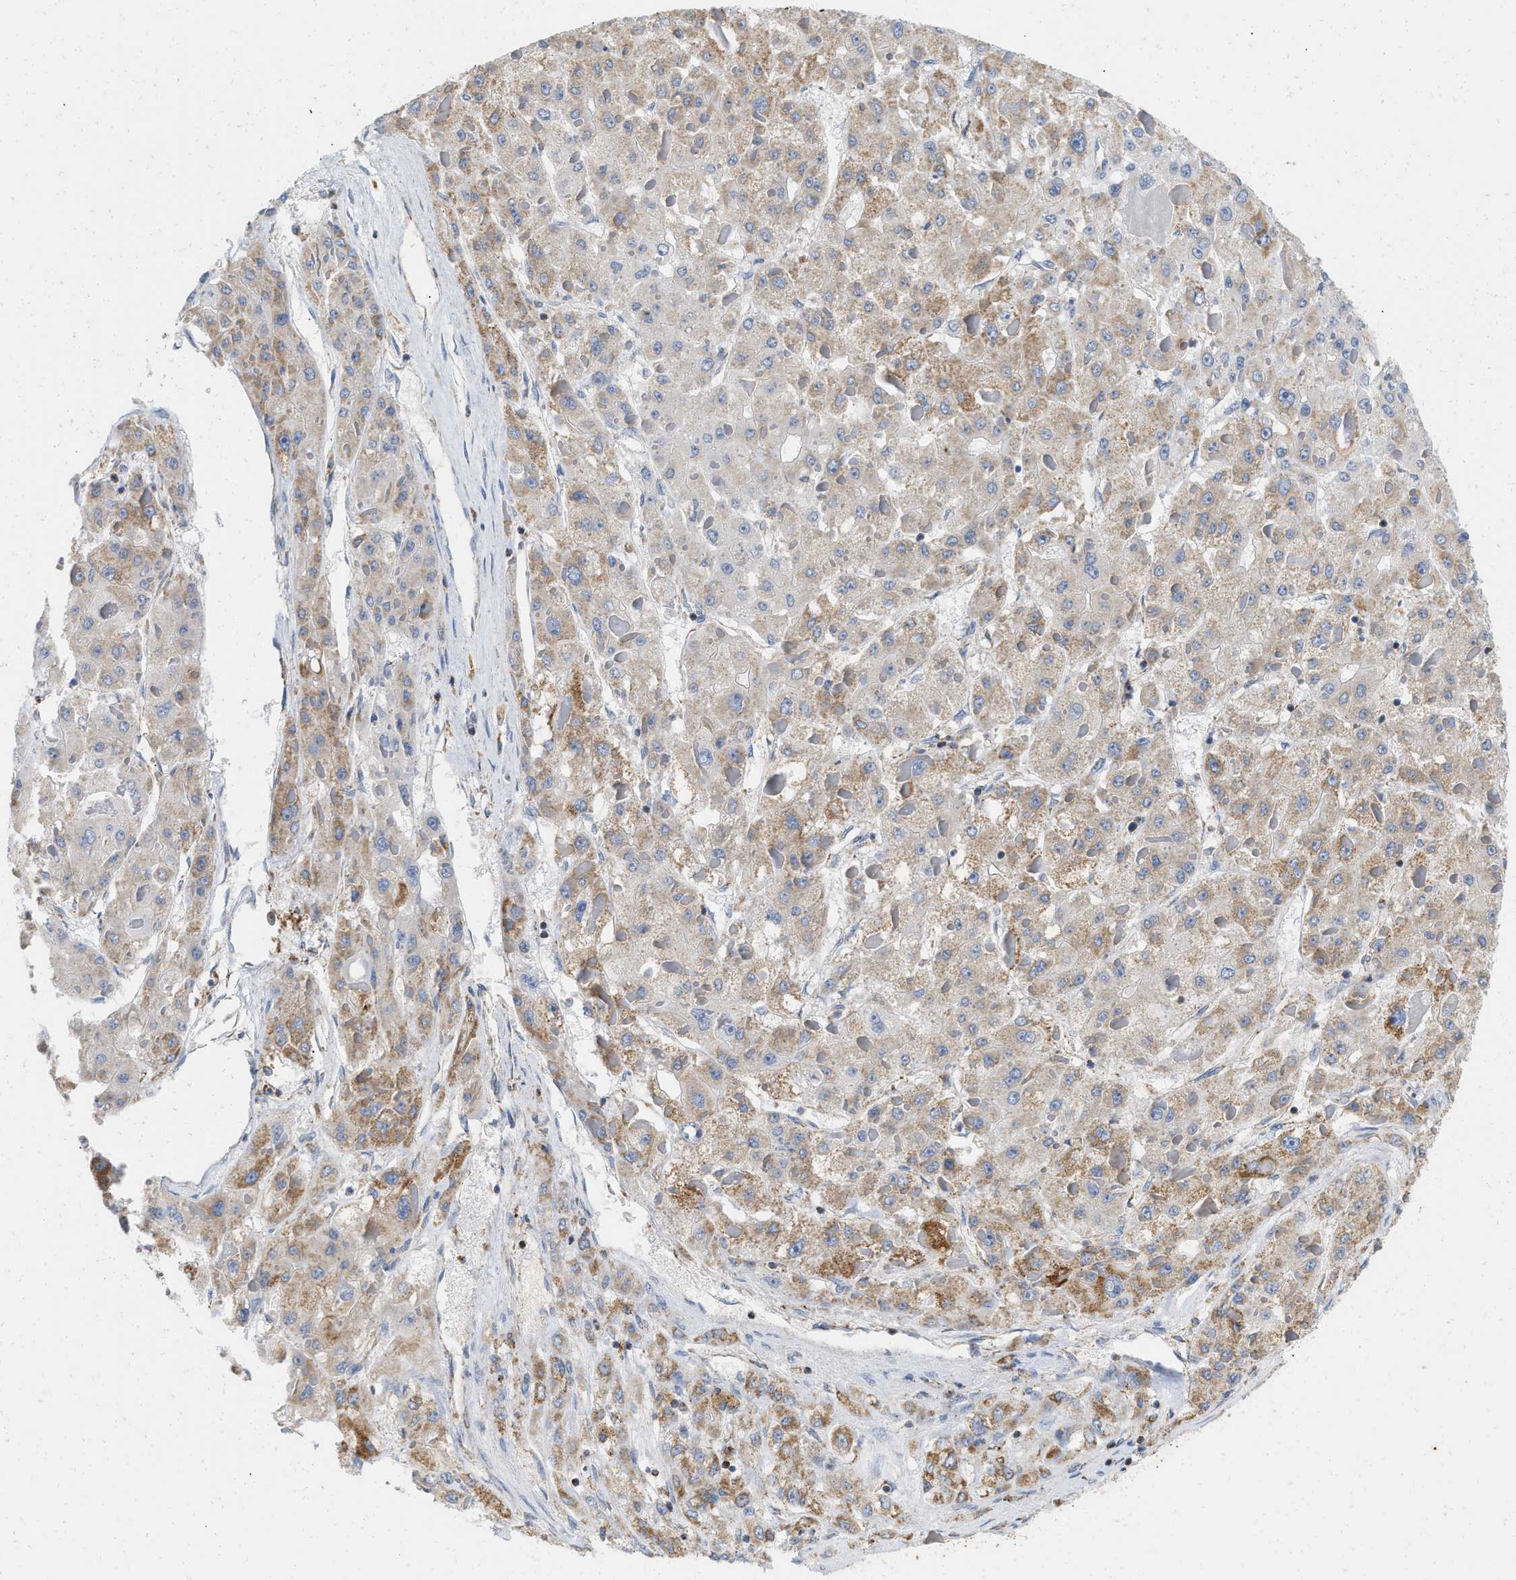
{"staining": {"intensity": "moderate", "quantity": ">75%", "location": "cytoplasmic/membranous"}, "tissue": "liver cancer", "cell_type": "Tumor cells", "image_type": "cancer", "snomed": [{"axis": "morphology", "description": "Carcinoma, Hepatocellular, NOS"}, {"axis": "topography", "description": "Liver"}], "caption": "Liver hepatocellular carcinoma stained with immunohistochemistry (IHC) displays moderate cytoplasmic/membranous staining in approximately >75% of tumor cells.", "gene": "GRB10", "patient": {"sex": "female", "age": 73}}